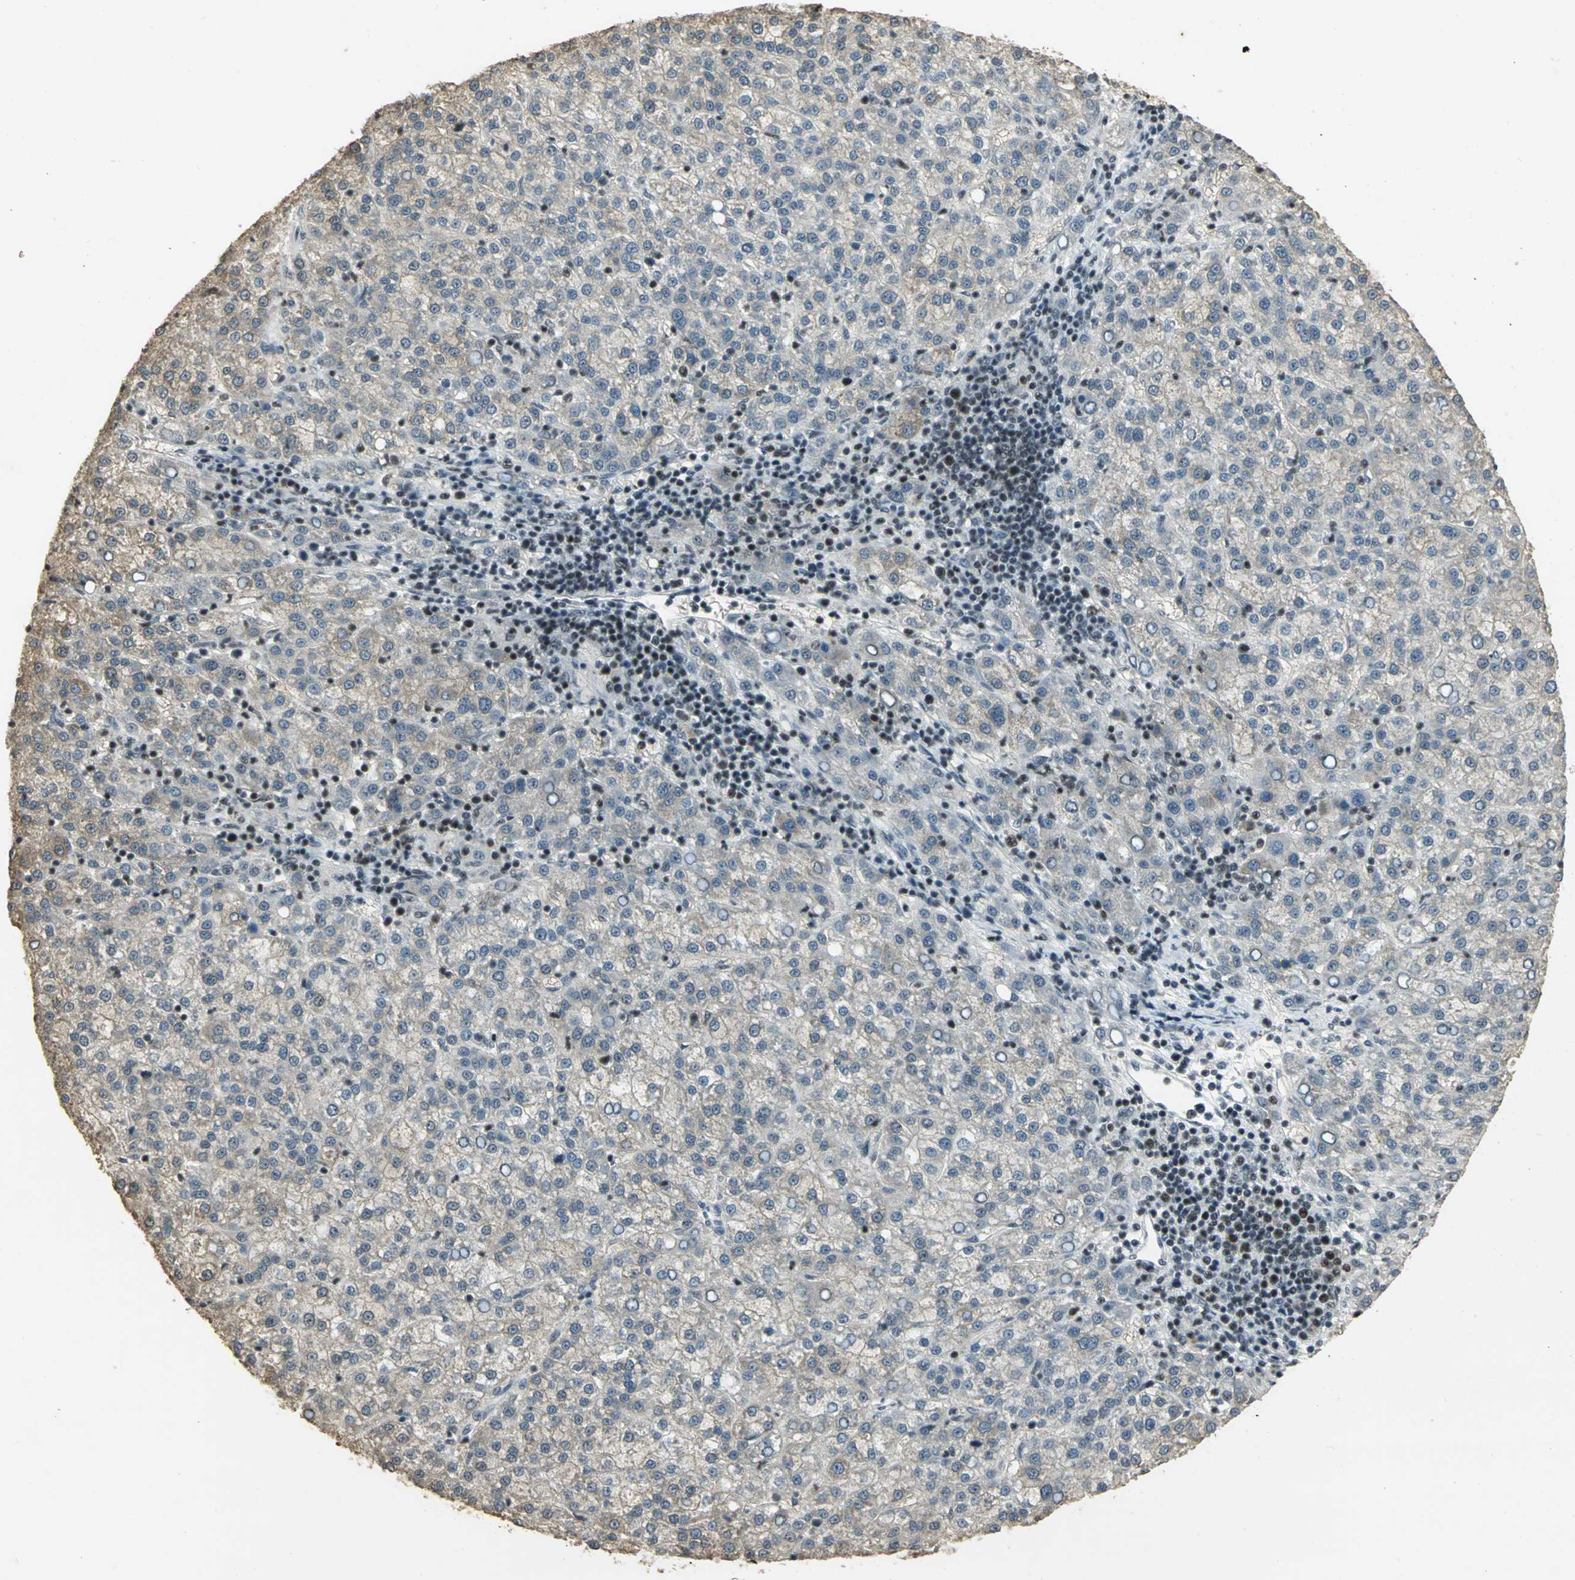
{"staining": {"intensity": "negative", "quantity": "none", "location": "none"}, "tissue": "liver cancer", "cell_type": "Tumor cells", "image_type": "cancer", "snomed": [{"axis": "morphology", "description": "Carcinoma, Hepatocellular, NOS"}, {"axis": "topography", "description": "Liver"}], "caption": "IHC photomicrograph of liver hepatocellular carcinoma stained for a protein (brown), which exhibits no expression in tumor cells.", "gene": "ELF1", "patient": {"sex": "female", "age": 58}}